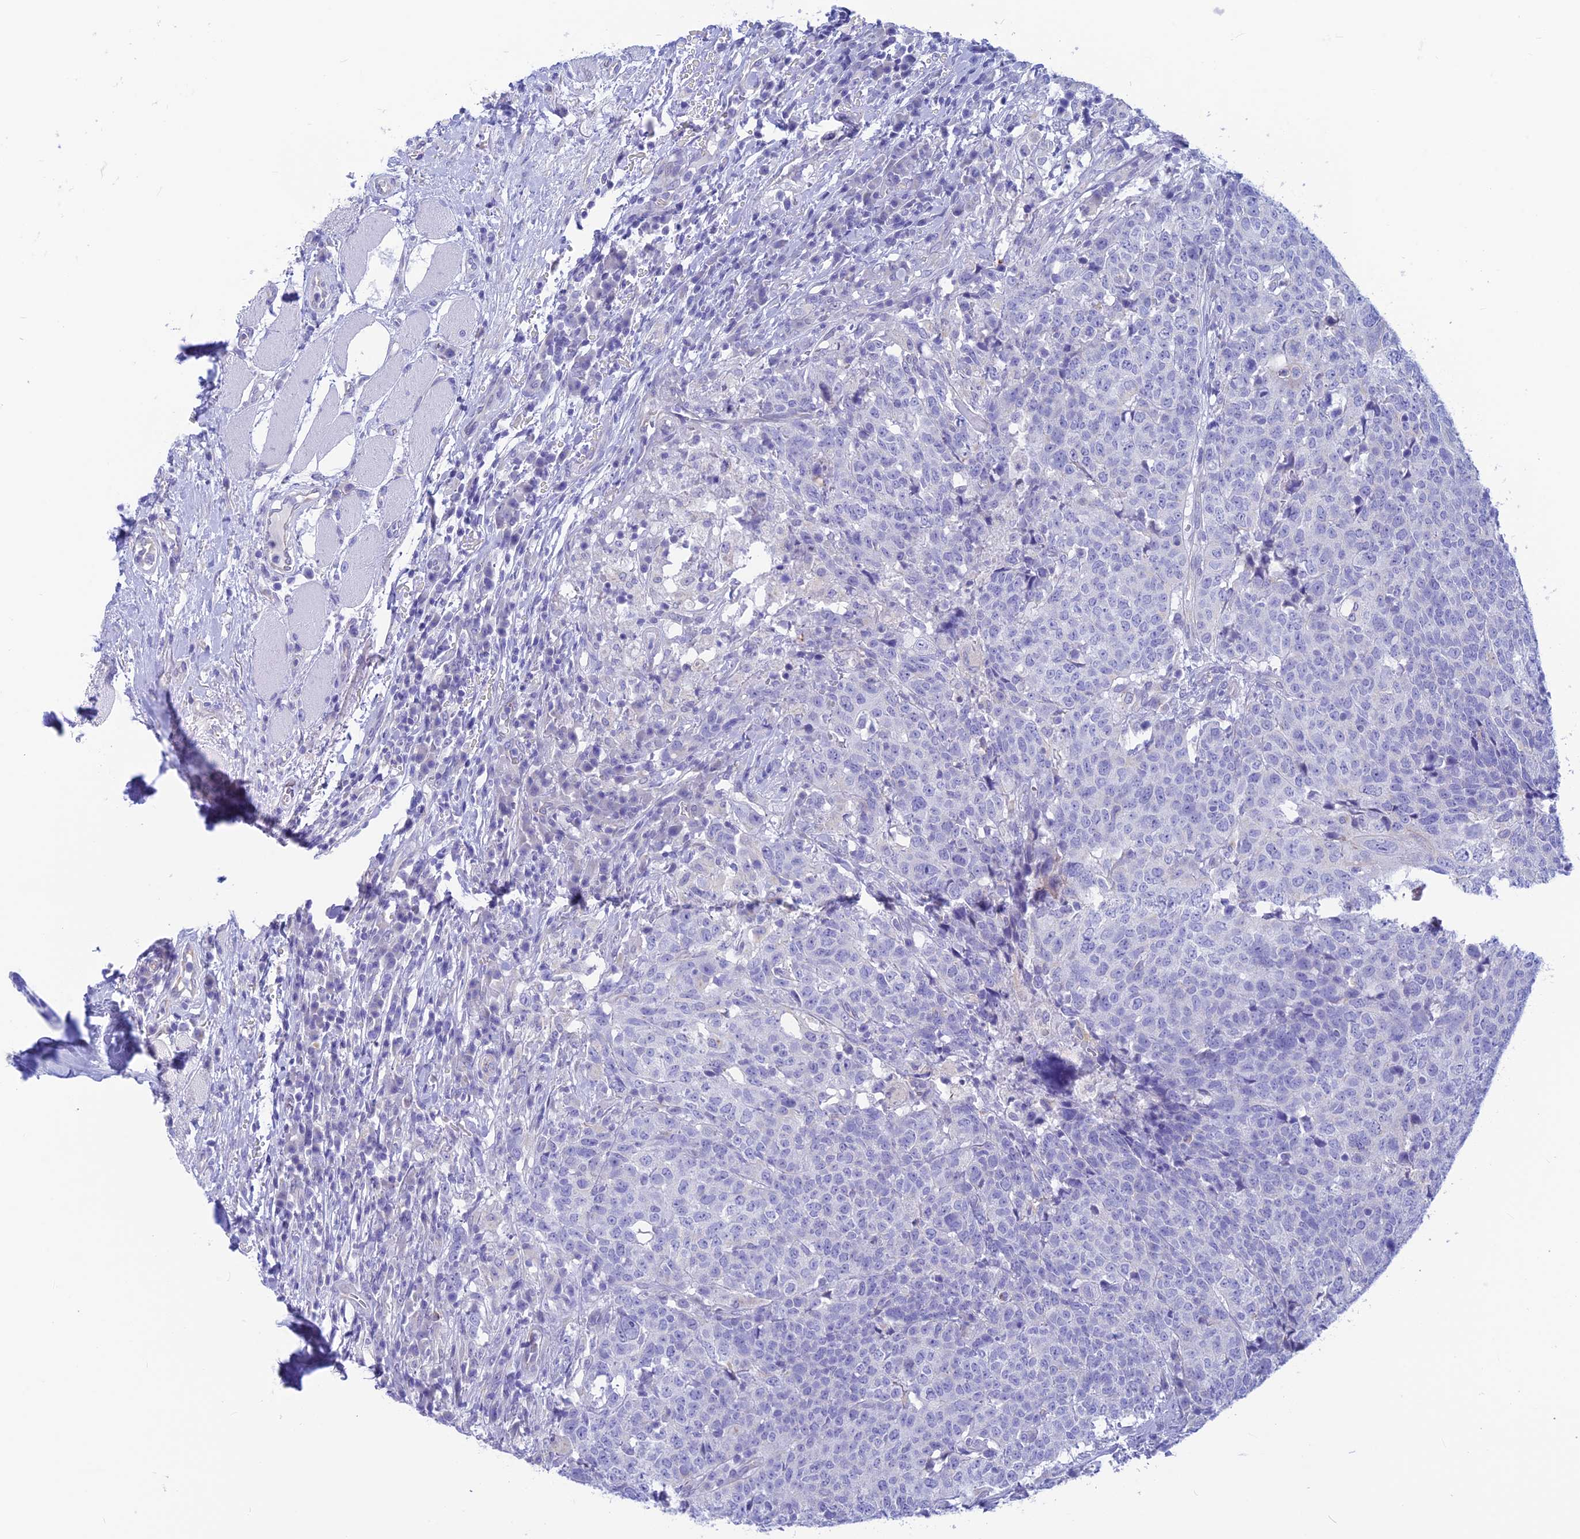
{"staining": {"intensity": "negative", "quantity": "none", "location": "none"}, "tissue": "head and neck cancer", "cell_type": "Tumor cells", "image_type": "cancer", "snomed": [{"axis": "morphology", "description": "Squamous cell carcinoma, NOS"}, {"axis": "topography", "description": "Head-Neck"}], "caption": "Tumor cells show no significant protein expression in squamous cell carcinoma (head and neck).", "gene": "GNGT2", "patient": {"sex": "male", "age": 66}}